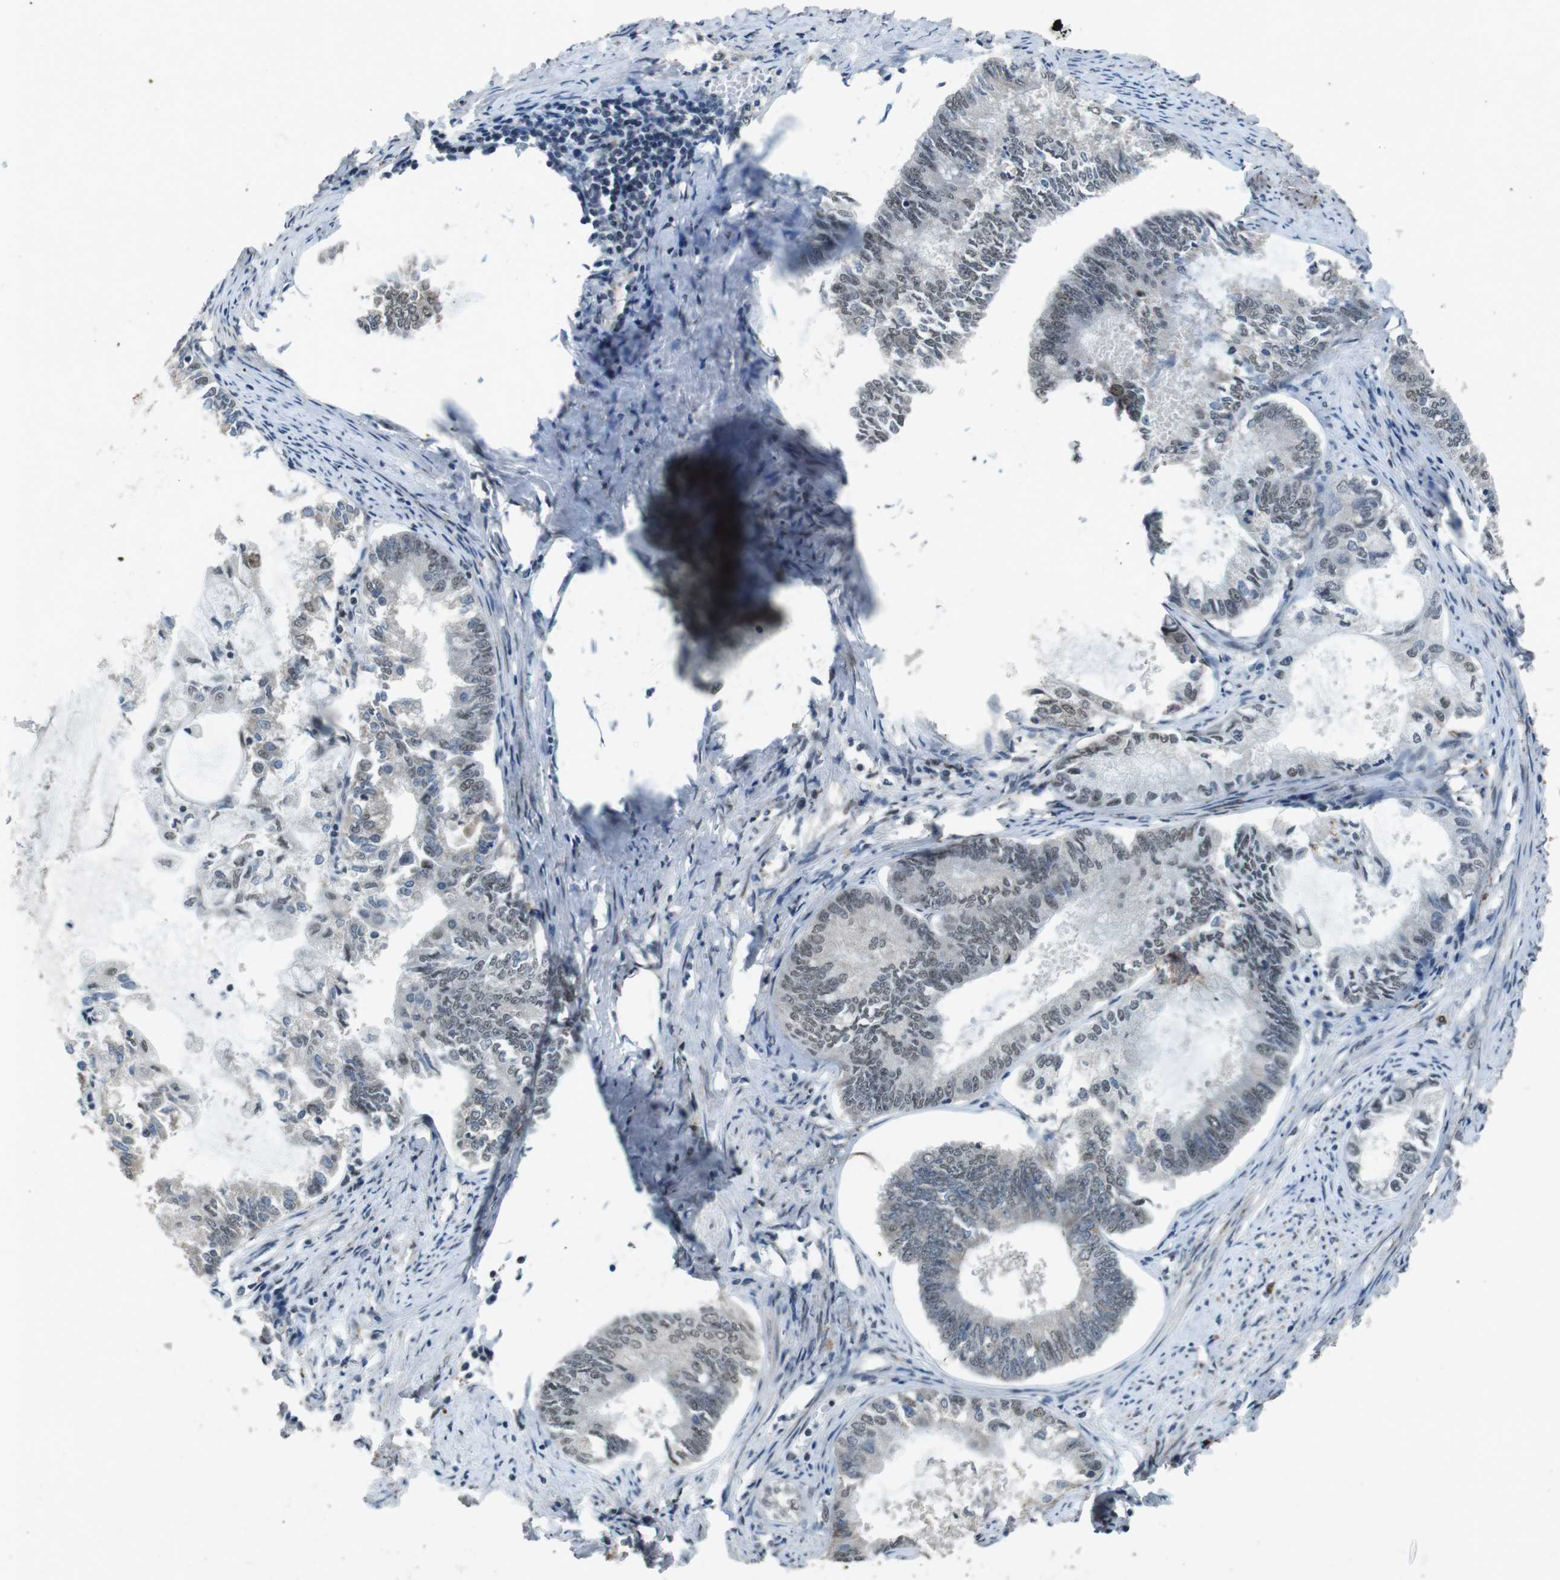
{"staining": {"intensity": "weak", "quantity": "<25%", "location": "nuclear"}, "tissue": "endometrial cancer", "cell_type": "Tumor cells", "image_type": "cancer", "snomed": [{"axis": "morphology", "description": "Adenocarcinoma, NOS"}, {"axis": "topography", "description": "Endometrium"}], "caption": "IHC of endometrial cancer (adenocarcinoma) exhibits no expression in tumor cells.", "gene": "USP7", "patient": {"sex": "female", "age": 86}}